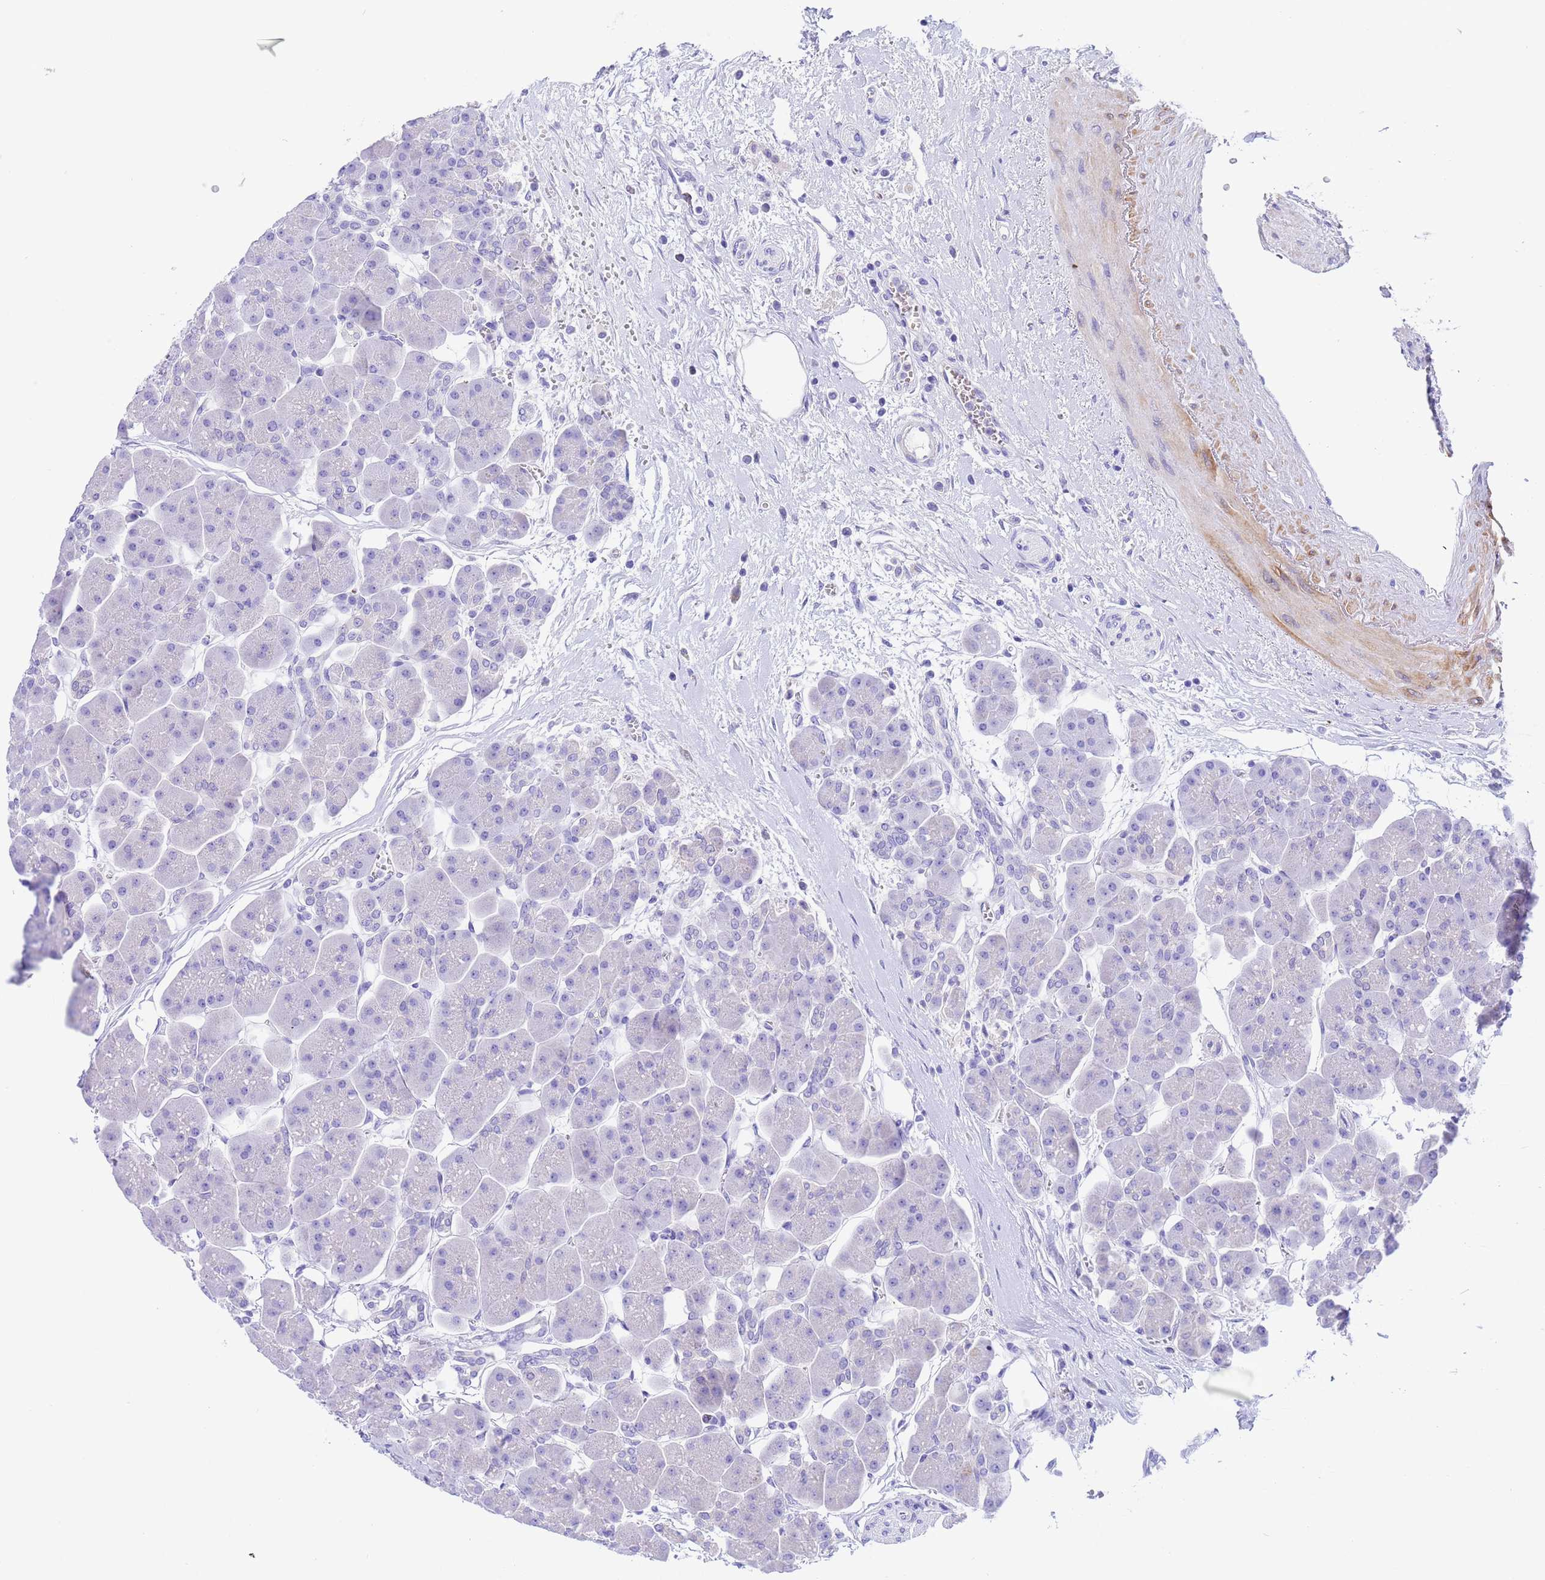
{"staining": {"intensity": "negative", "quantity": "none", "location": "none"}, "tissue": "pancreas", "cell_type": "Exocrine glandular cells", "image_type": "normal", "snomed": [{"axis": "morphology", "description": "Normal tissue, NOS"}, {"axis": "topography", "description": "Pancreas"}], "caption": "IHC image of benign pancreas: pancreas stained with DAB exhibits no significant protein staining in exocrine glandular cells.", "gene": "USP38", "patient": {"sex": "male", "age": 66}}